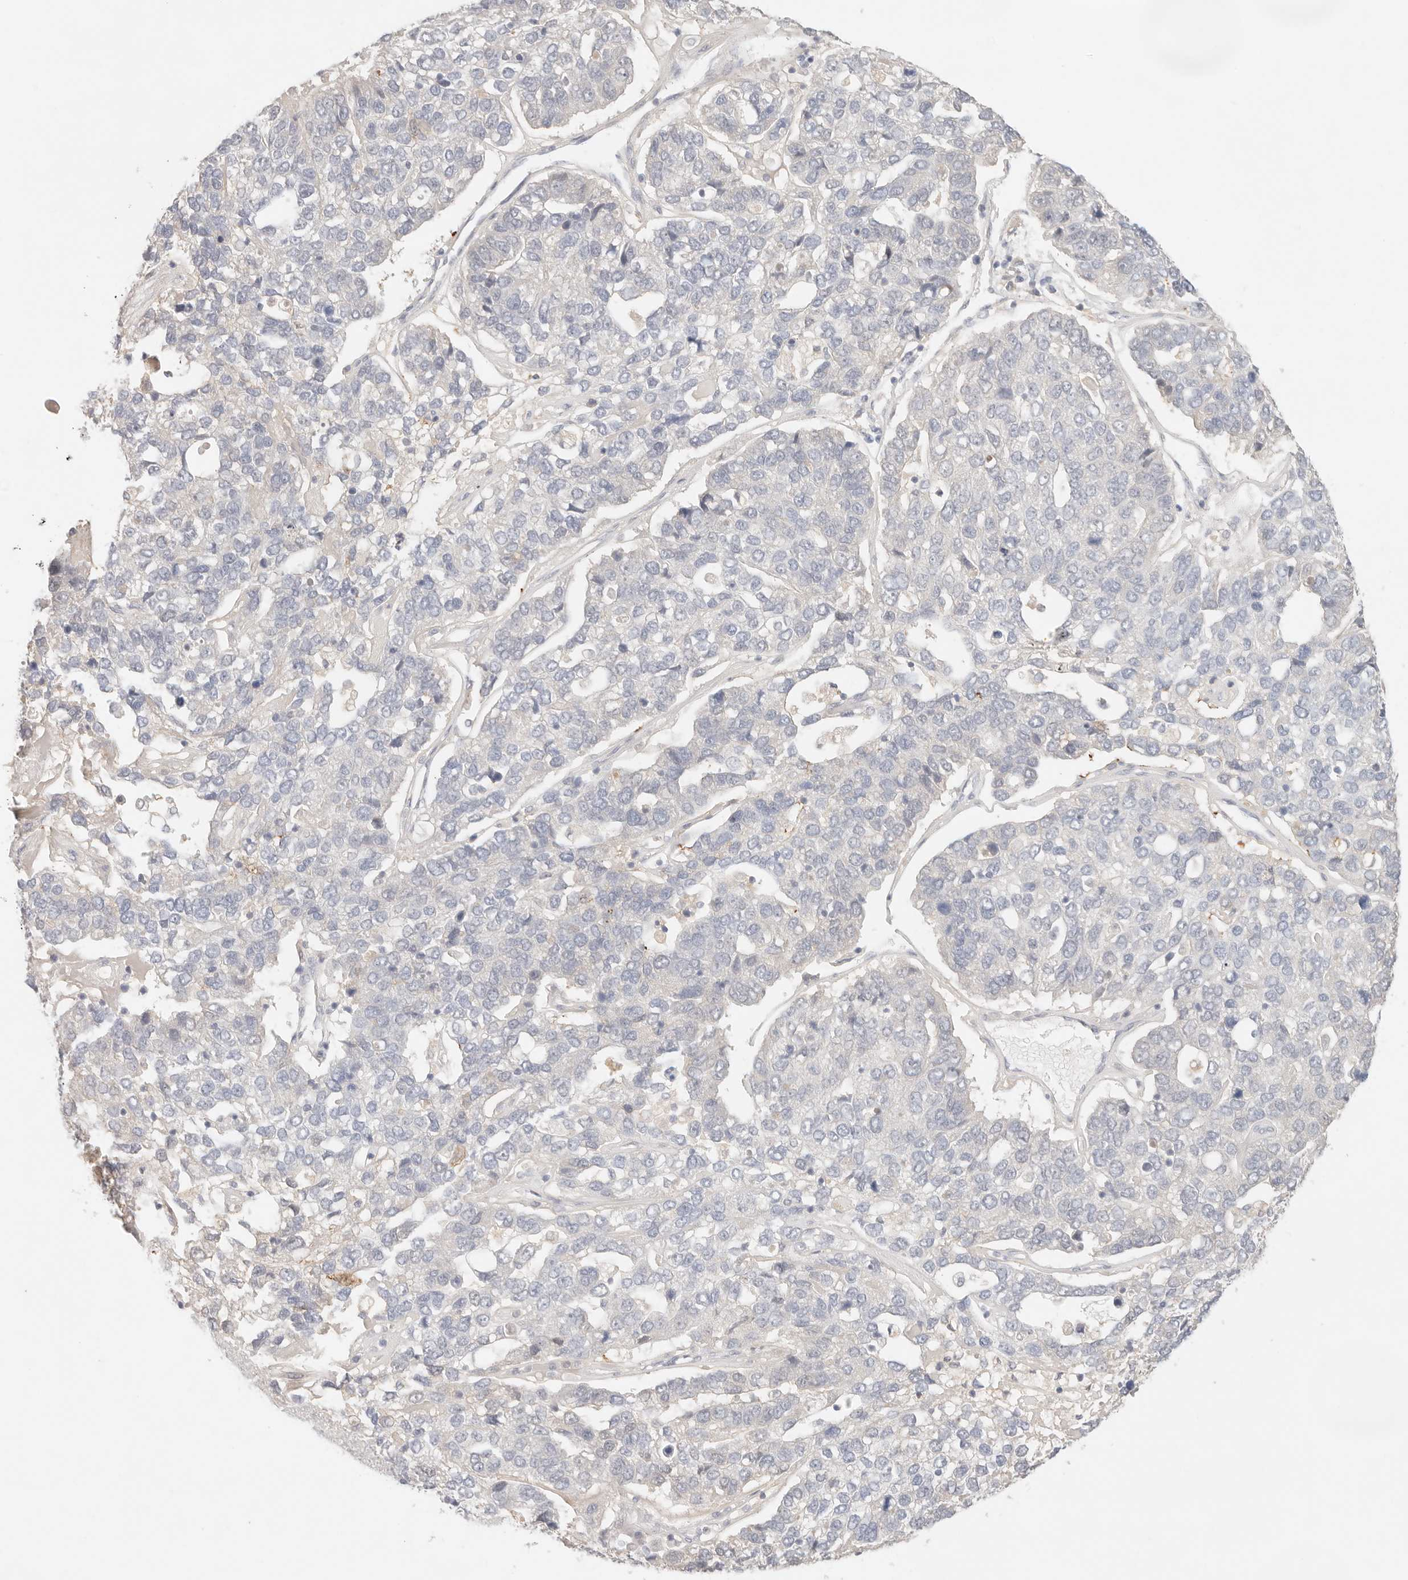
{"staining": {"intensity": "negative", "quantity": "none", "location": "none"}, "tissue": "pancreatic cancer", "cell_type": "Tumor cells", "image_type": "cancer", "snomed": [{"axis": "morphology", "description": "Adenocarcinoma, NOS"}, {"axis": "topography", "description": "Pancreas"}], "caption": "An immunohistochemistry photomicrograph of pancreatic adenocarcinoma is shown. There is no staining in tumor cells of pancreatic adenocarcinoma. The staining was performed using DAB (3,3'-diaminobenzidine) to visualize the protein expression in brown, while the nuclei were stained in blue with hematoxylin (Magnification: 20x).", "gene": "SPHK1", "patient": {"sex": "female", "age": 61}}